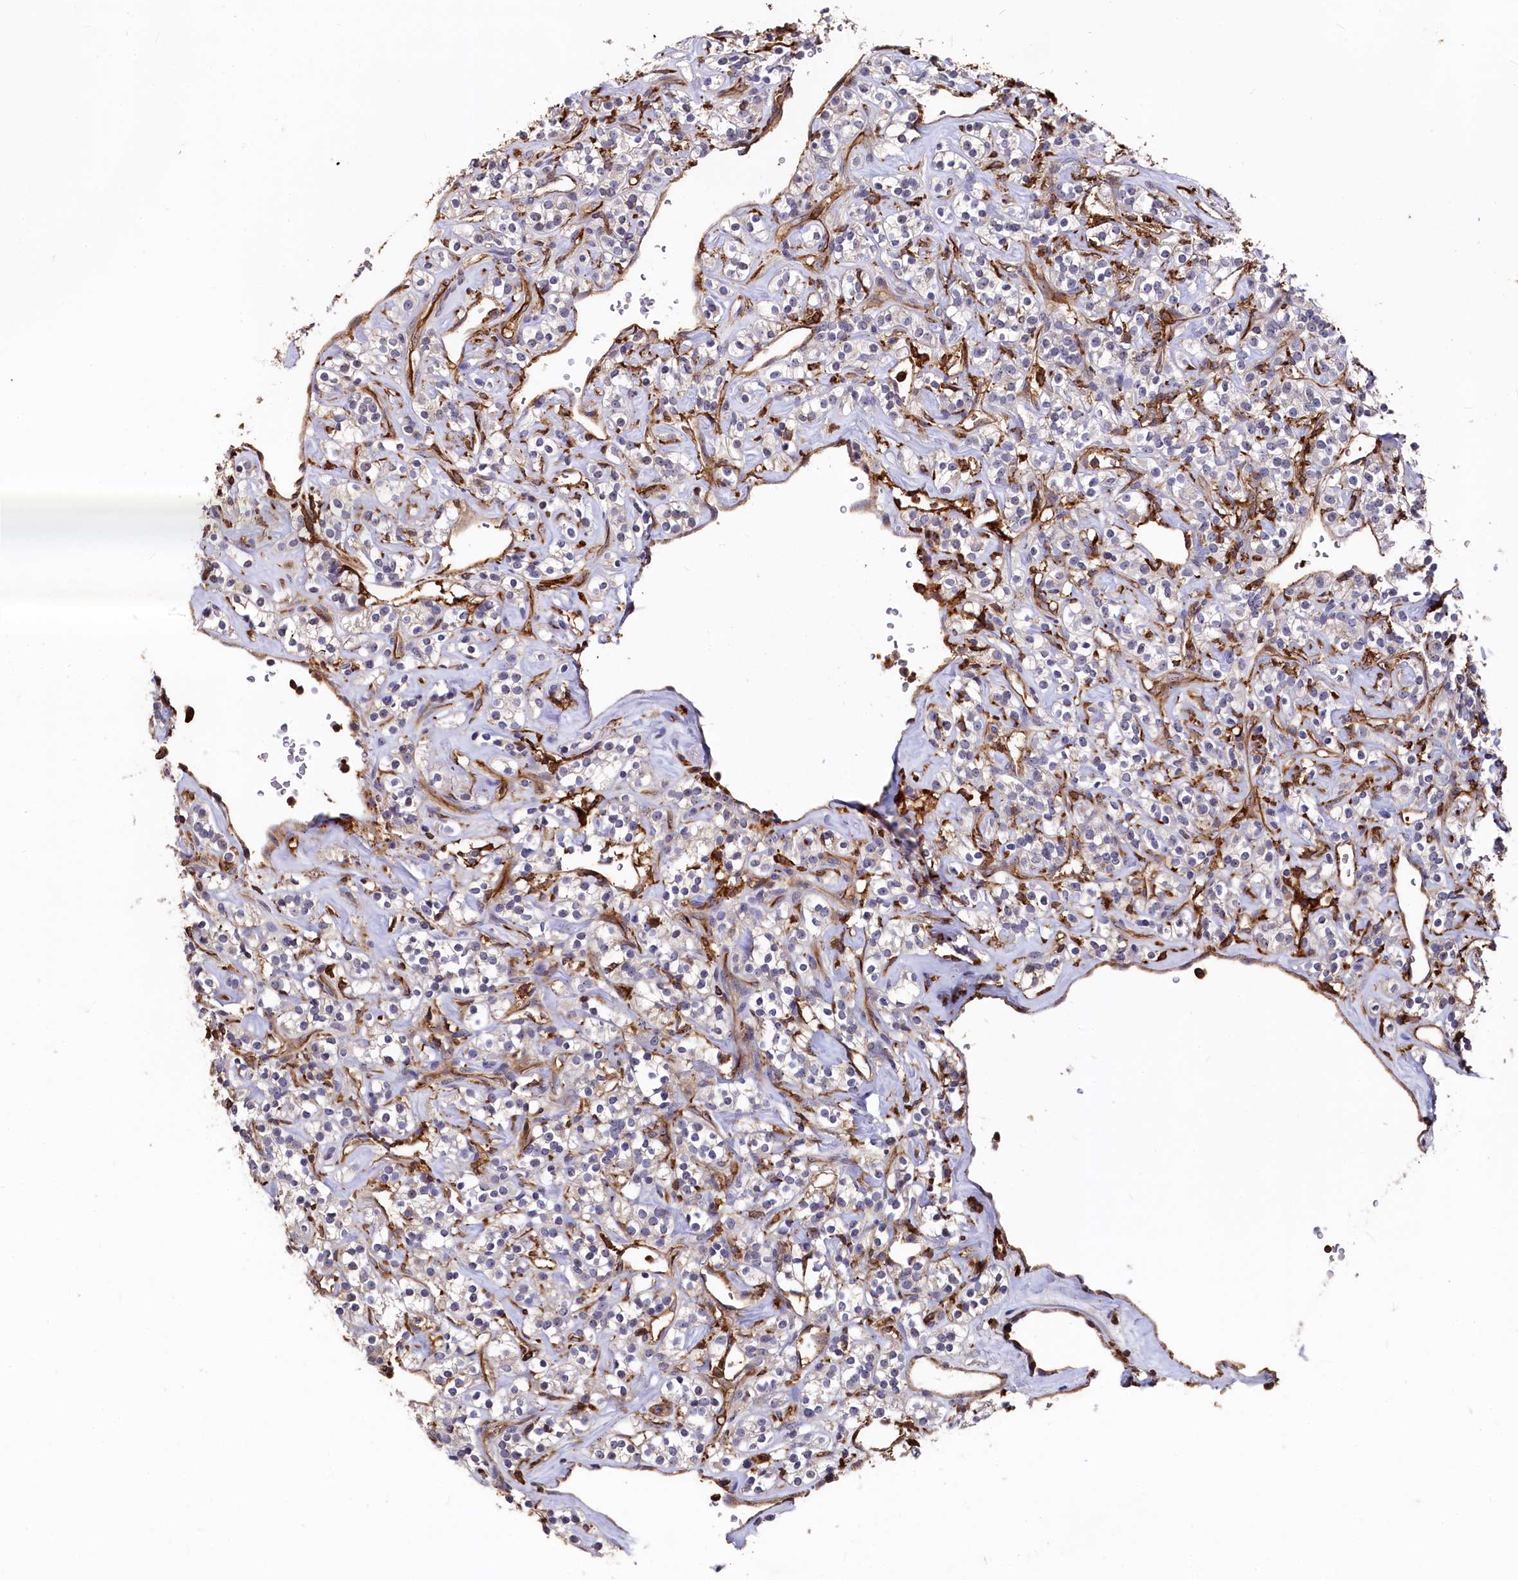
{"staining": {"intensity": "negative", "quantity": "none", "location": "none"}, "tissue": "renal cancer", "cell_type": "Tumor cells", "image_type": "cancer", "snomed": [{"axis": "morphology", "description": "Adenocarcinoma, NOS"}, {"axis": "topography", "description": "Kidney"}], "caption": "Tumor cells are negative for protein expression in human renal adenocarcinoma.", "gene": "PLEKHO2", "patient": {"sex": "male", "age": 77}}